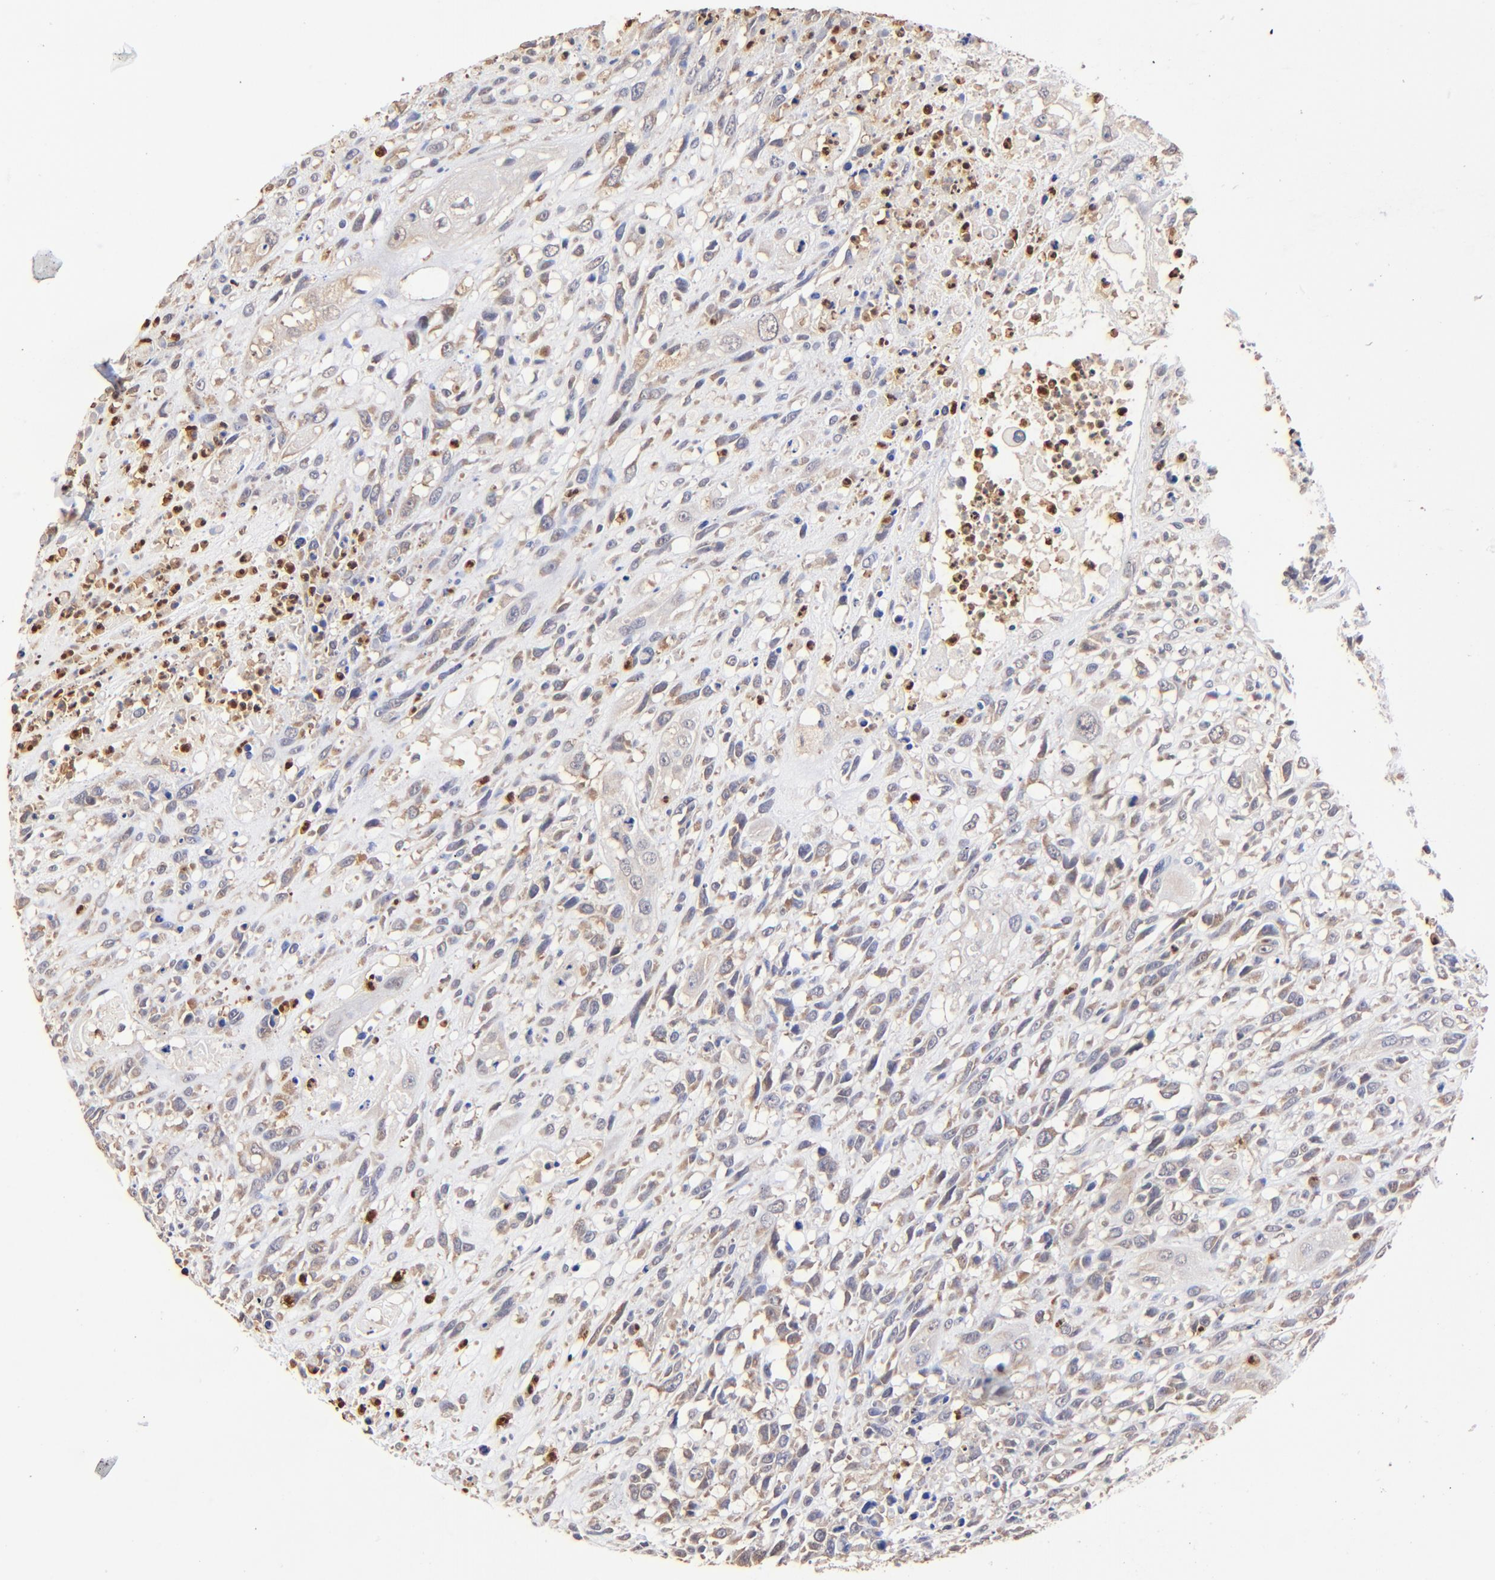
{"staining": {"intensity": "weak", "quantity": "25%-75%", "location": "cytoplasmic/membranous"}, "tissue": "head and neck cancer", "cell_type": "Tumor cells", "image_type": "cancer", "snomed": [{"axis": "morphology", "description": "Necrosis, NOS"}, {"axis": "morphology", "description": "Neoplasm, malignant, NOS"}, {"axis": "topography", "description": "Salivary gland"}, {"axis": "topography", "description": "Head-Neck"}], "caption": "Tumor cells exhibit low levels of weak cytoplasmic/membranous expression in about 25%-75% of cells in head and neck malignant neoplasm.", "gene": "BBOF1", "patient": {"sex": "male", "age": 43}}